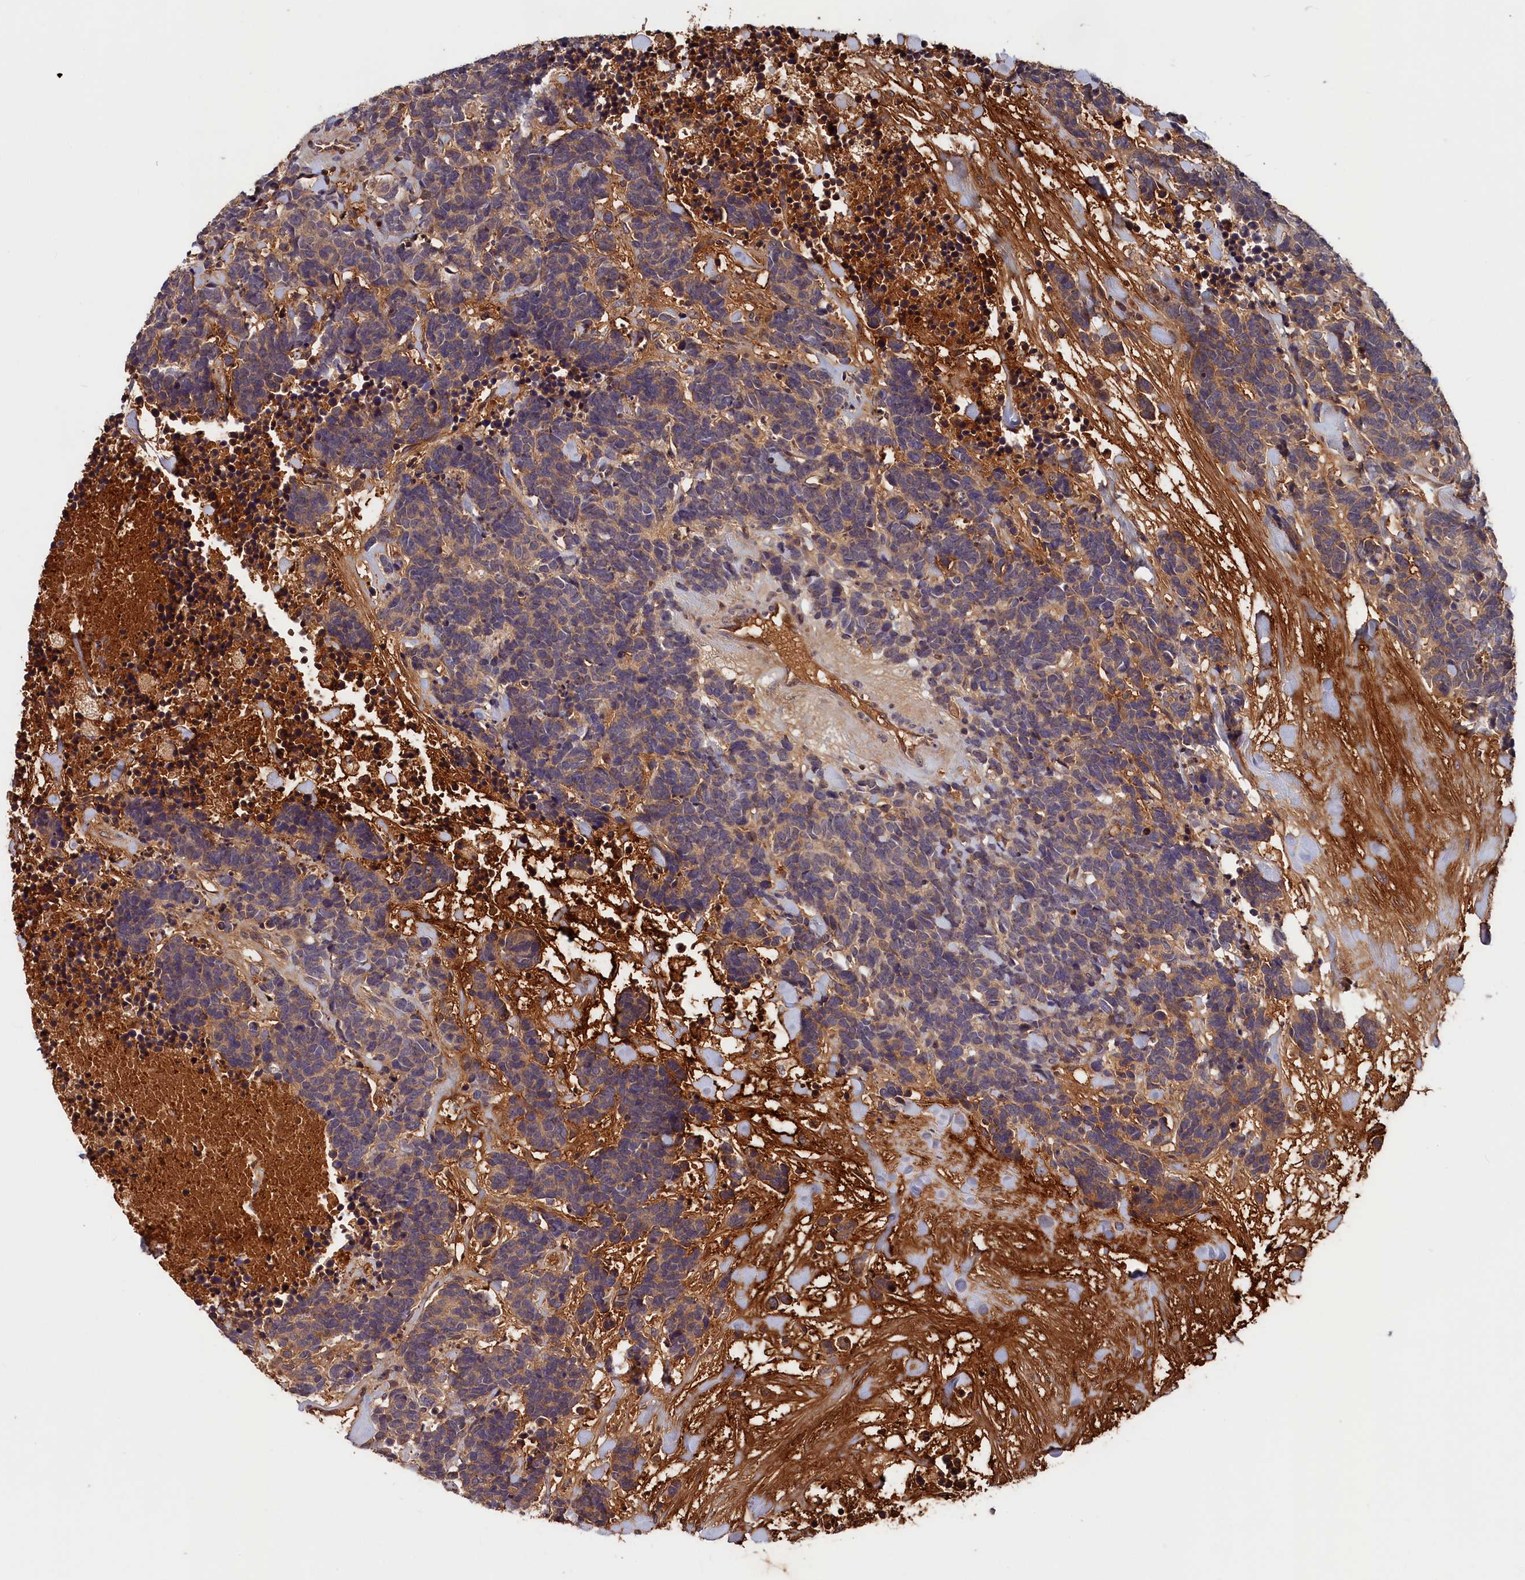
{"staining": {"intensity": "weak", "quantity": "25%-75%", "location": "cytoplasmic/membranous"}, "tissue": "carcinoid", "cell_type": "Tumor cells", "image_type": "cancer", "snomed": [{"axis": "morphology", "description": "Carcinoma, NOS"}, {"axis": "morphology", "description": "Carcinoid, malignant, NOS"}, {"axis": "topography", "description": "Prostate"}], "caption": "There is low levels of weak cytoplasmic/membranous positivity in tumor cells of carcinoma, as demonstrated by immunohistochemical staining (brown color).", "gene": "ITIH1", "patient": {"sex": "male", "age": 57}}